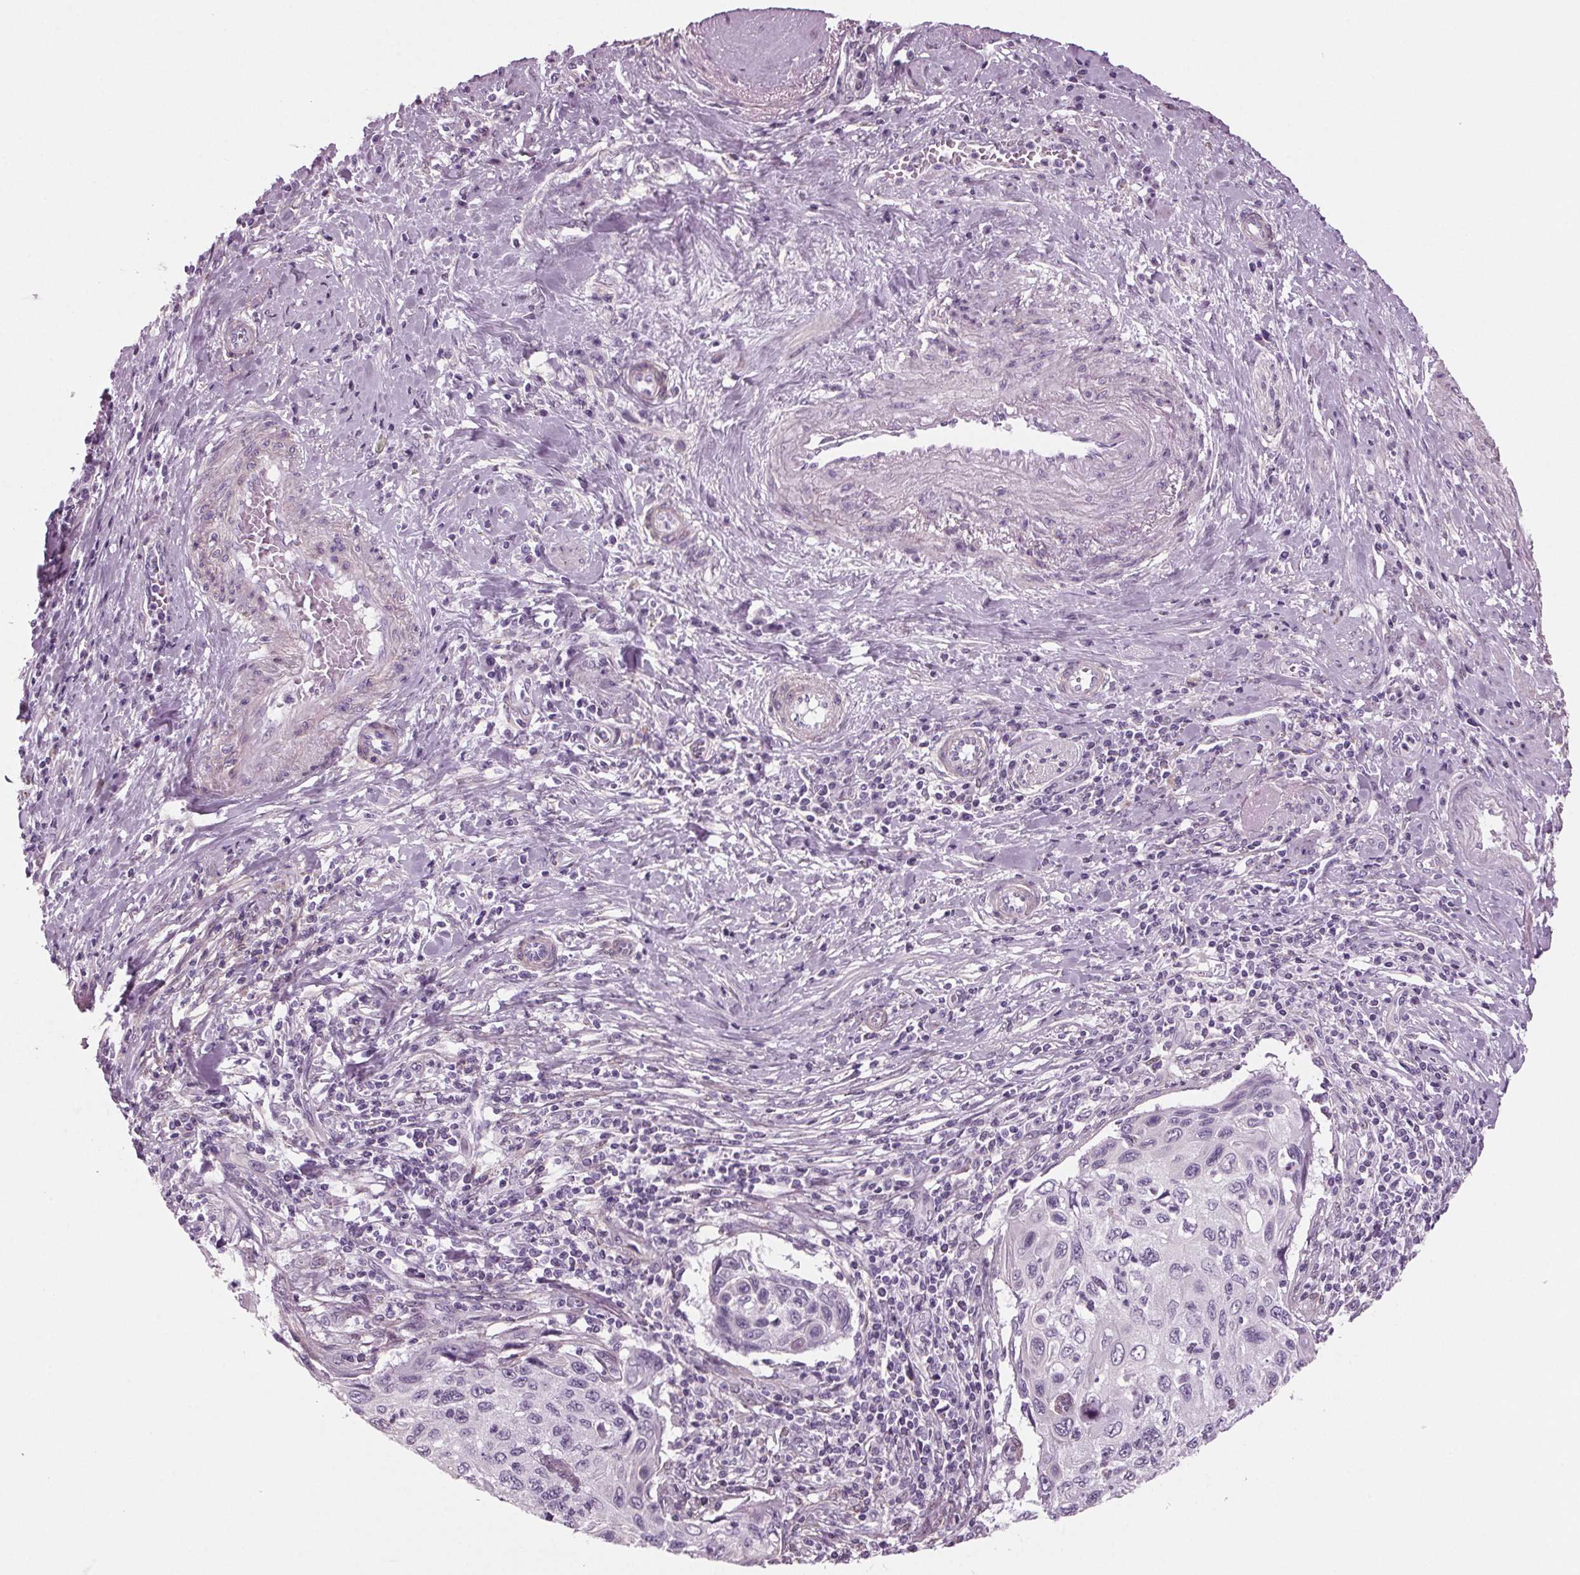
{"staining": {"intensity": "negative", "quantity": "none", "location": "none"}, "tissue": "cervical cancer", "cell_type": "Tumor cells", "image_type": "cancer", "snomed": [{"axis": "morphology", "description": "Squamous cell carcinoma, NOS"}, {"axis": "topography", "description": "Cervix"}], "caption": "IHC photomicrograph of neoplastic tissue: human cervical cancer stained with DAB (3,3'-diaminobenzidine) displays no significant protein expression in tumor cells.", "gene": "BHLHE22", "patient": {"sex": "female", "age": 70}}